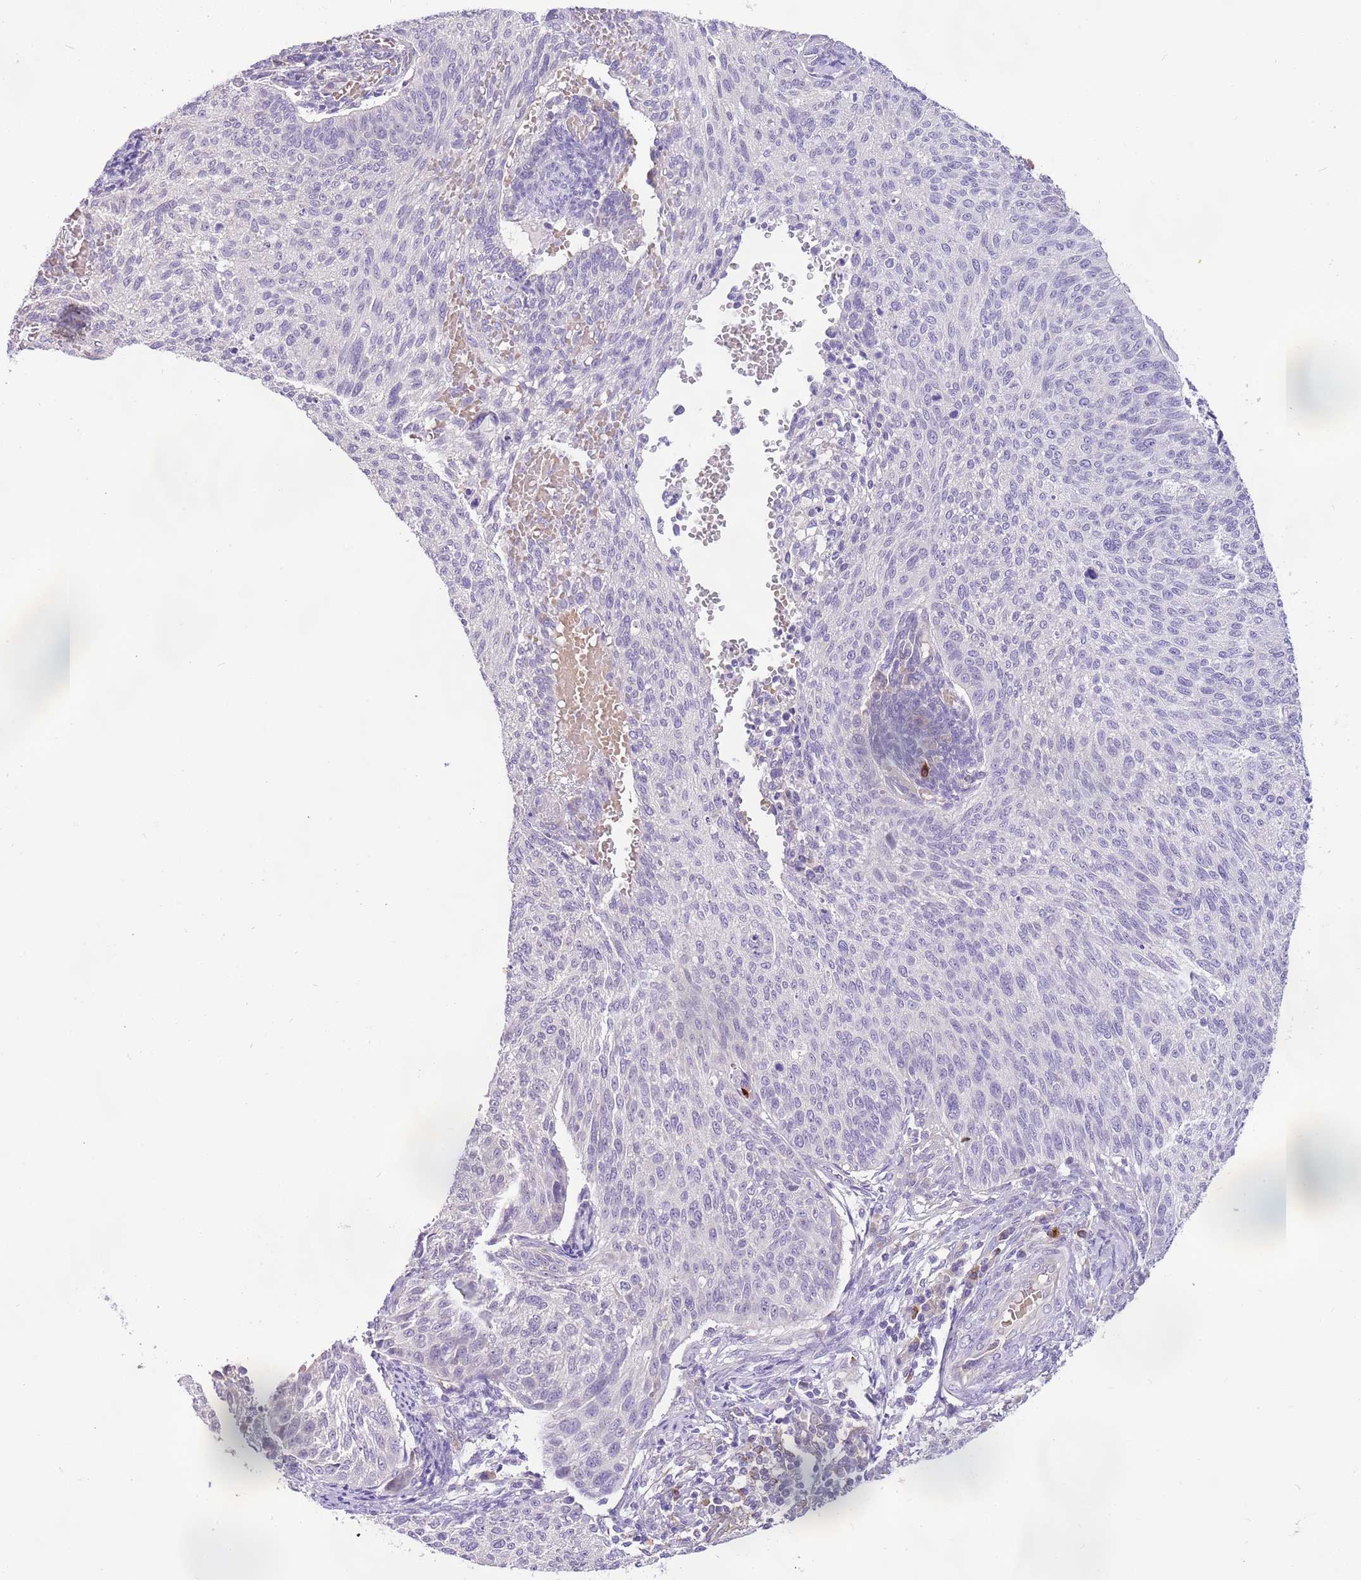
{"staining": {"intensity": "negative", "quantity": "none", "location": "none"}, "tissue": "cervical cancer", "cell_type": "Tumor cells", "image_type": "cancer", "snomed": [{"axis": "morphology", "description": "Squamous cell carcinoma, NOS"}, {"axis": "topography", "description": "Cervix"}], "caption": "An immunohistochemistry (IHC) photomicrograph of squamous cell carcinoma (cervical) is shown. There is no staining in tumor cells of squamous cell carcinoma (cervical).", "gene": "RFK", "patient": {"sex": "female", "age": 70}}